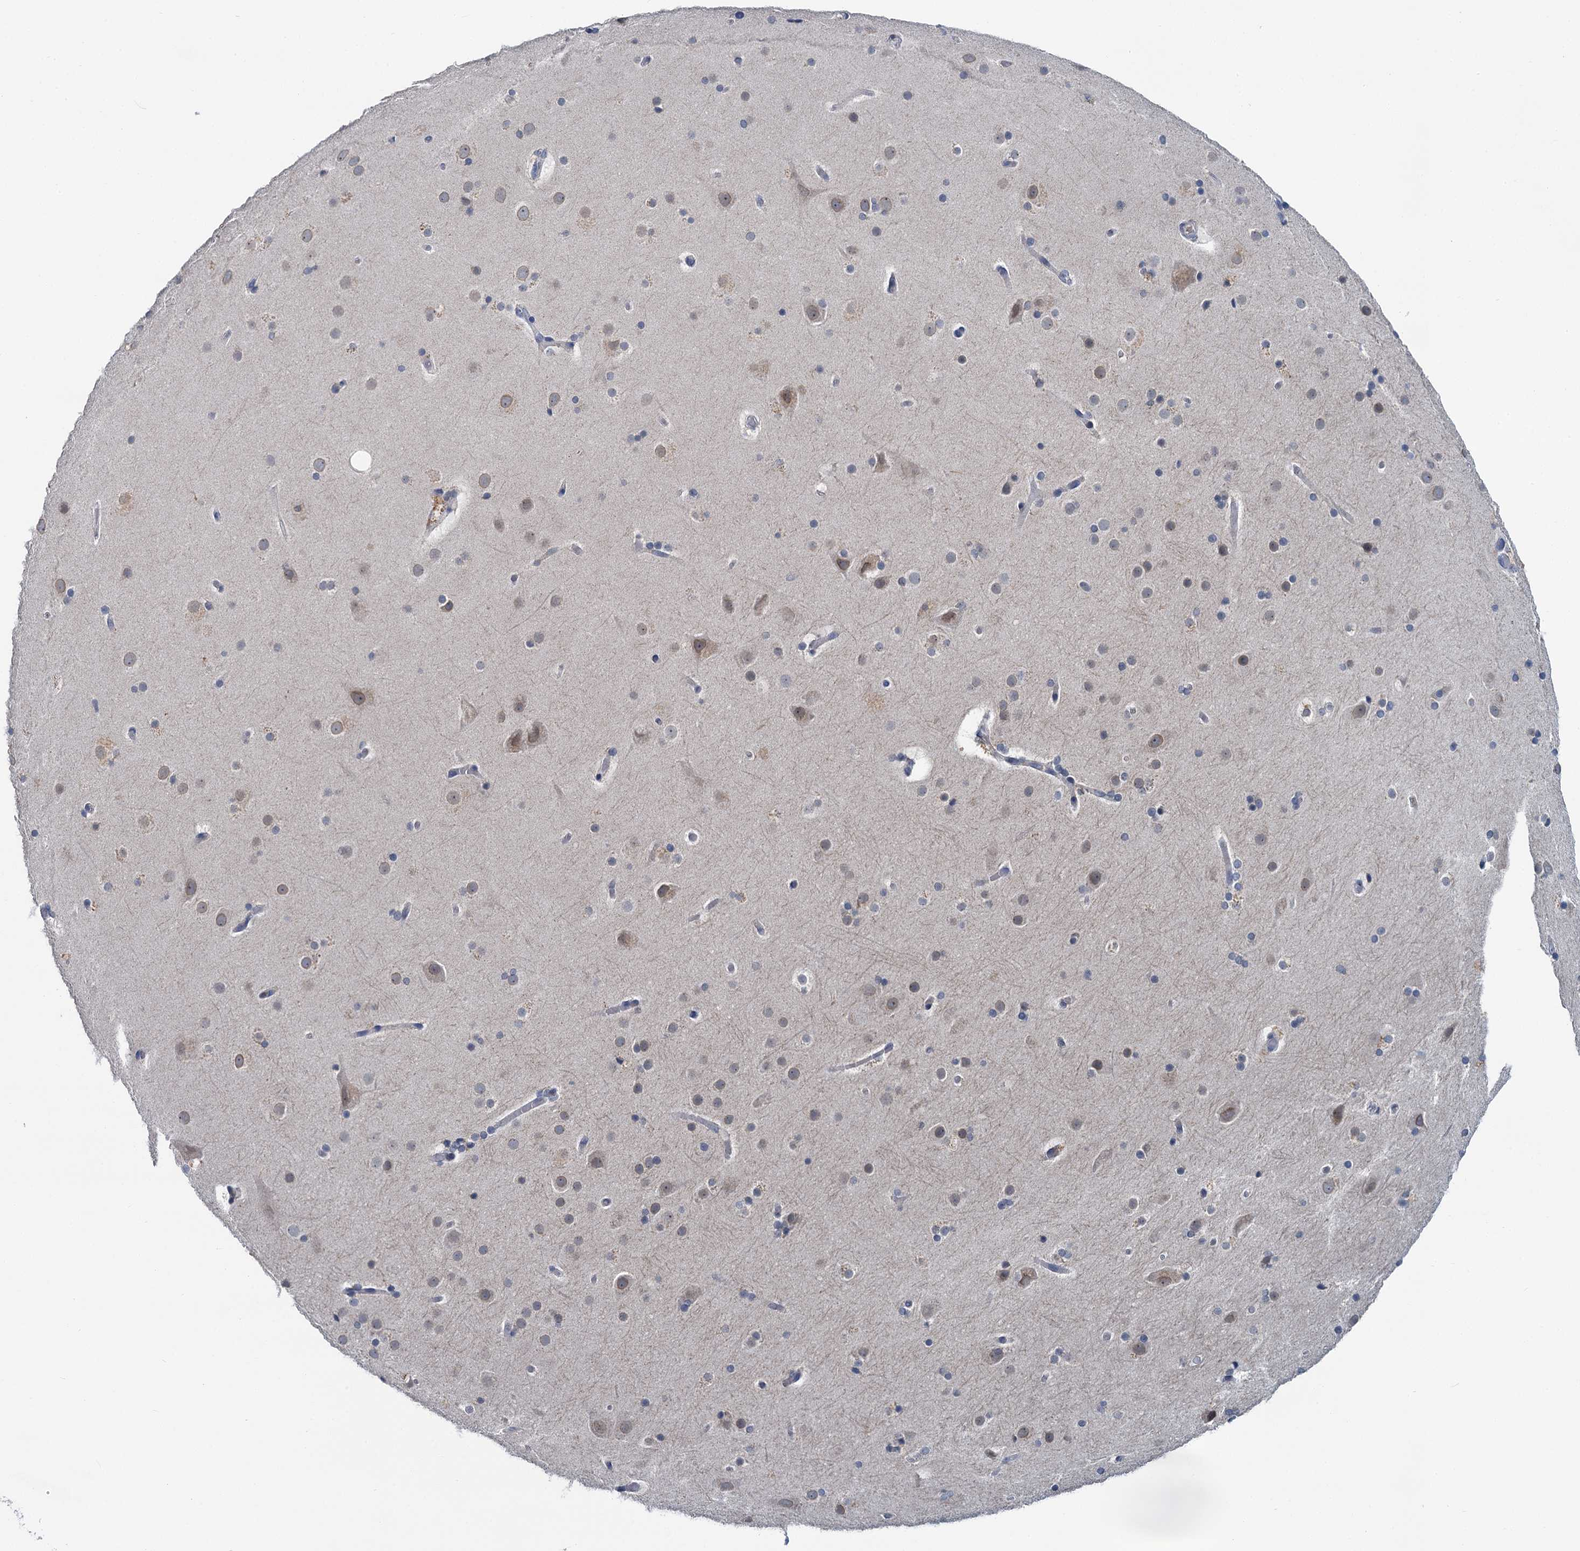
{"staining": {"intensity": "negative", "quantity": "none", "location": "none"}, "tissue": "cerebral cortex", "cell_type": "Endothelial cells", "image_type": "normal", "snomed": [{"axis": "morphology", "description": "Normal tissue, NOS"}, {"axis": "topography", "description": "Cerebral cortex"}], "caption": "Endothelial cells are negative for brown protein staining in normal cerebral cortex. (DAB (3,3'-diaminobenzidine) IHC visualized using brightfield microscopy, high magnification).", "gene": "SPINK9", "patient": {"sex": "male", "age": 57}}